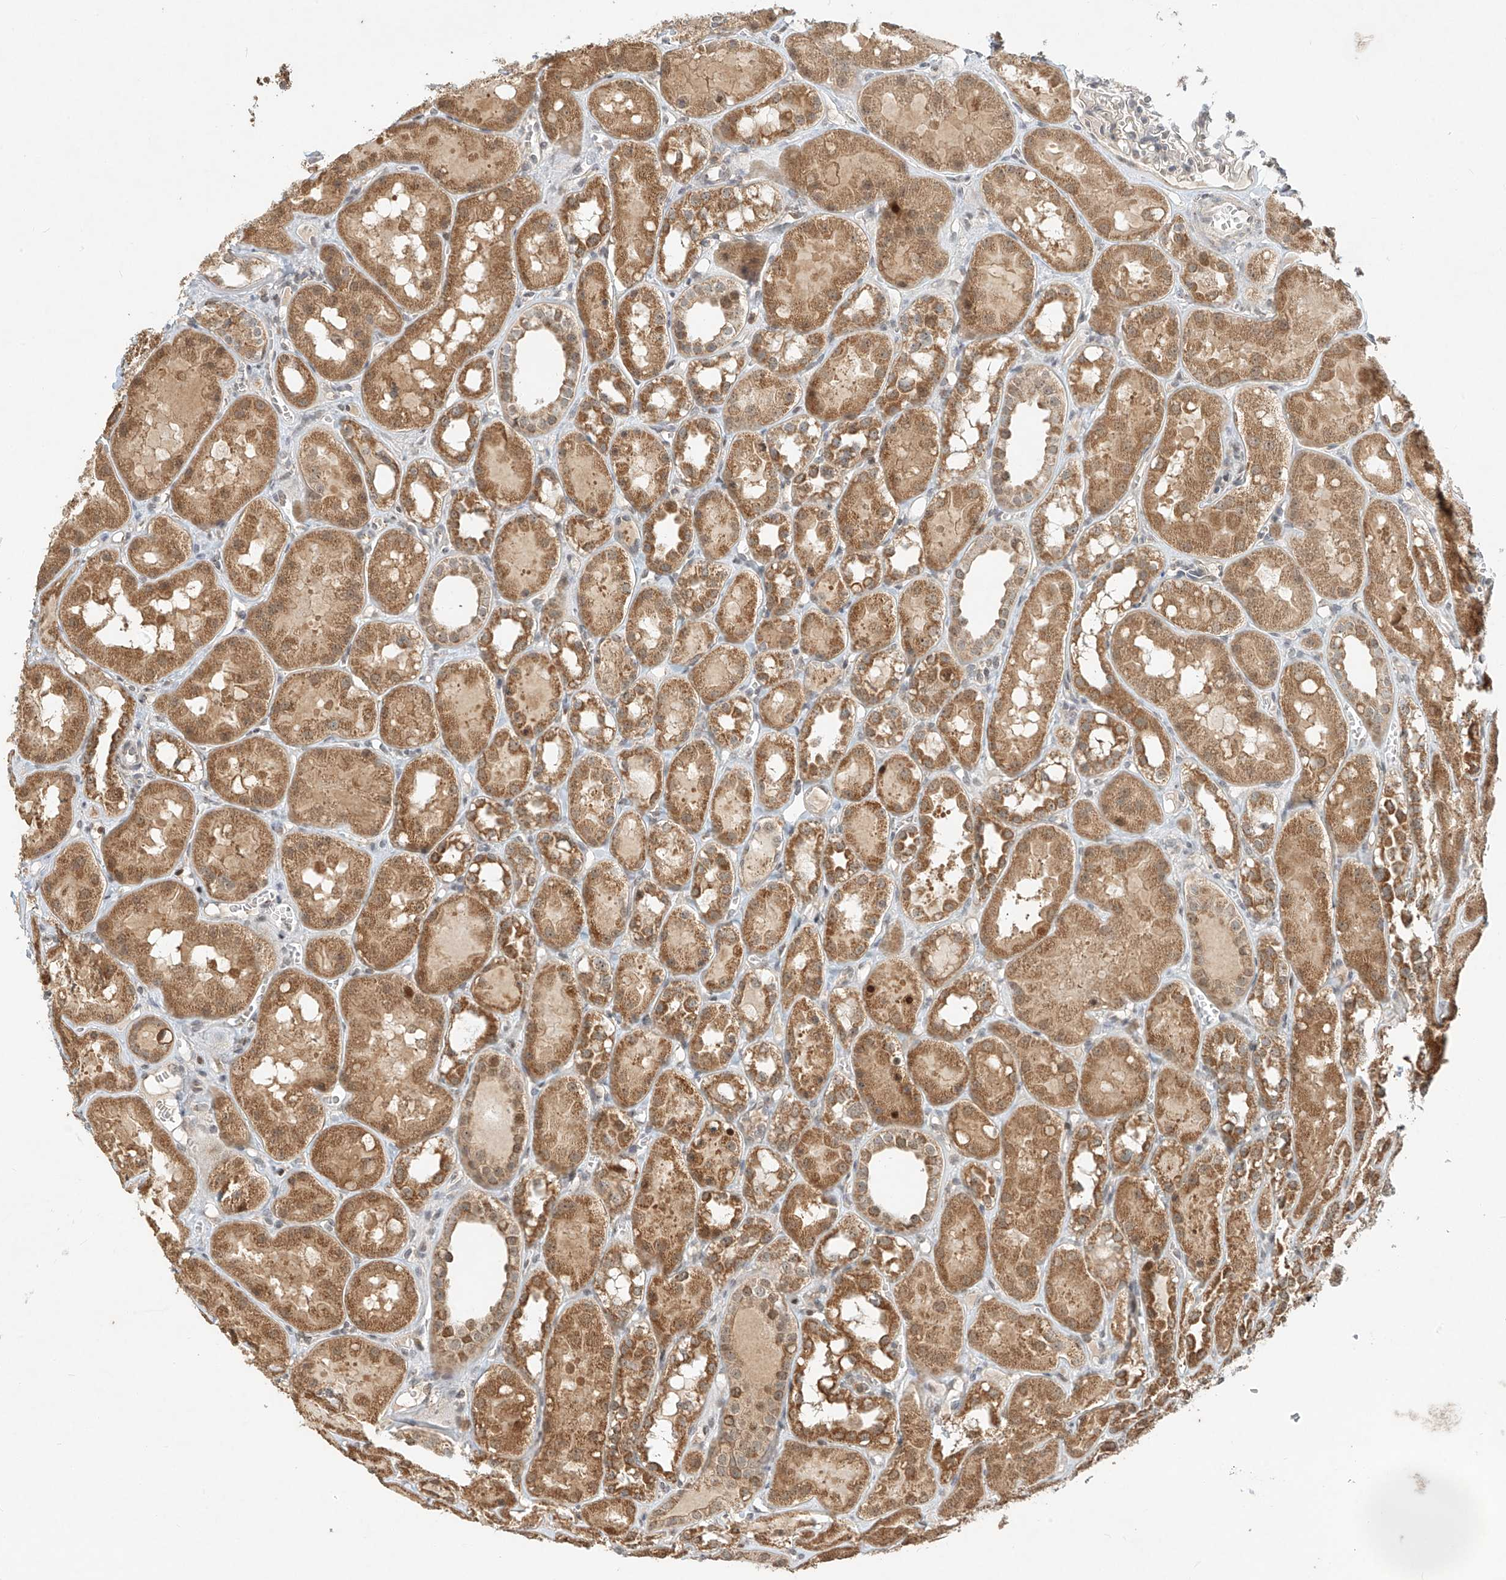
{"staining": {"intensity": "weak", "quantity": "<25%", "location": "cytoplasmic/membranous"}, "tissue": "kidney", "cell_type": "Cells in glomeruli", "image_type": "normal", "snomed": [{"axis": "morphology", "description": "Normal tissue, NOS"}, {"axis": "topography", "description": "Kidney"}], "caption": "Cells in glomeruli show no significant protein expression in unremarkable kidney. (DAB IHC visualized using brightfield microscopy, high magnification).", "gene": "SYTL3", "patient": {"sex": "male", "age": 16}}